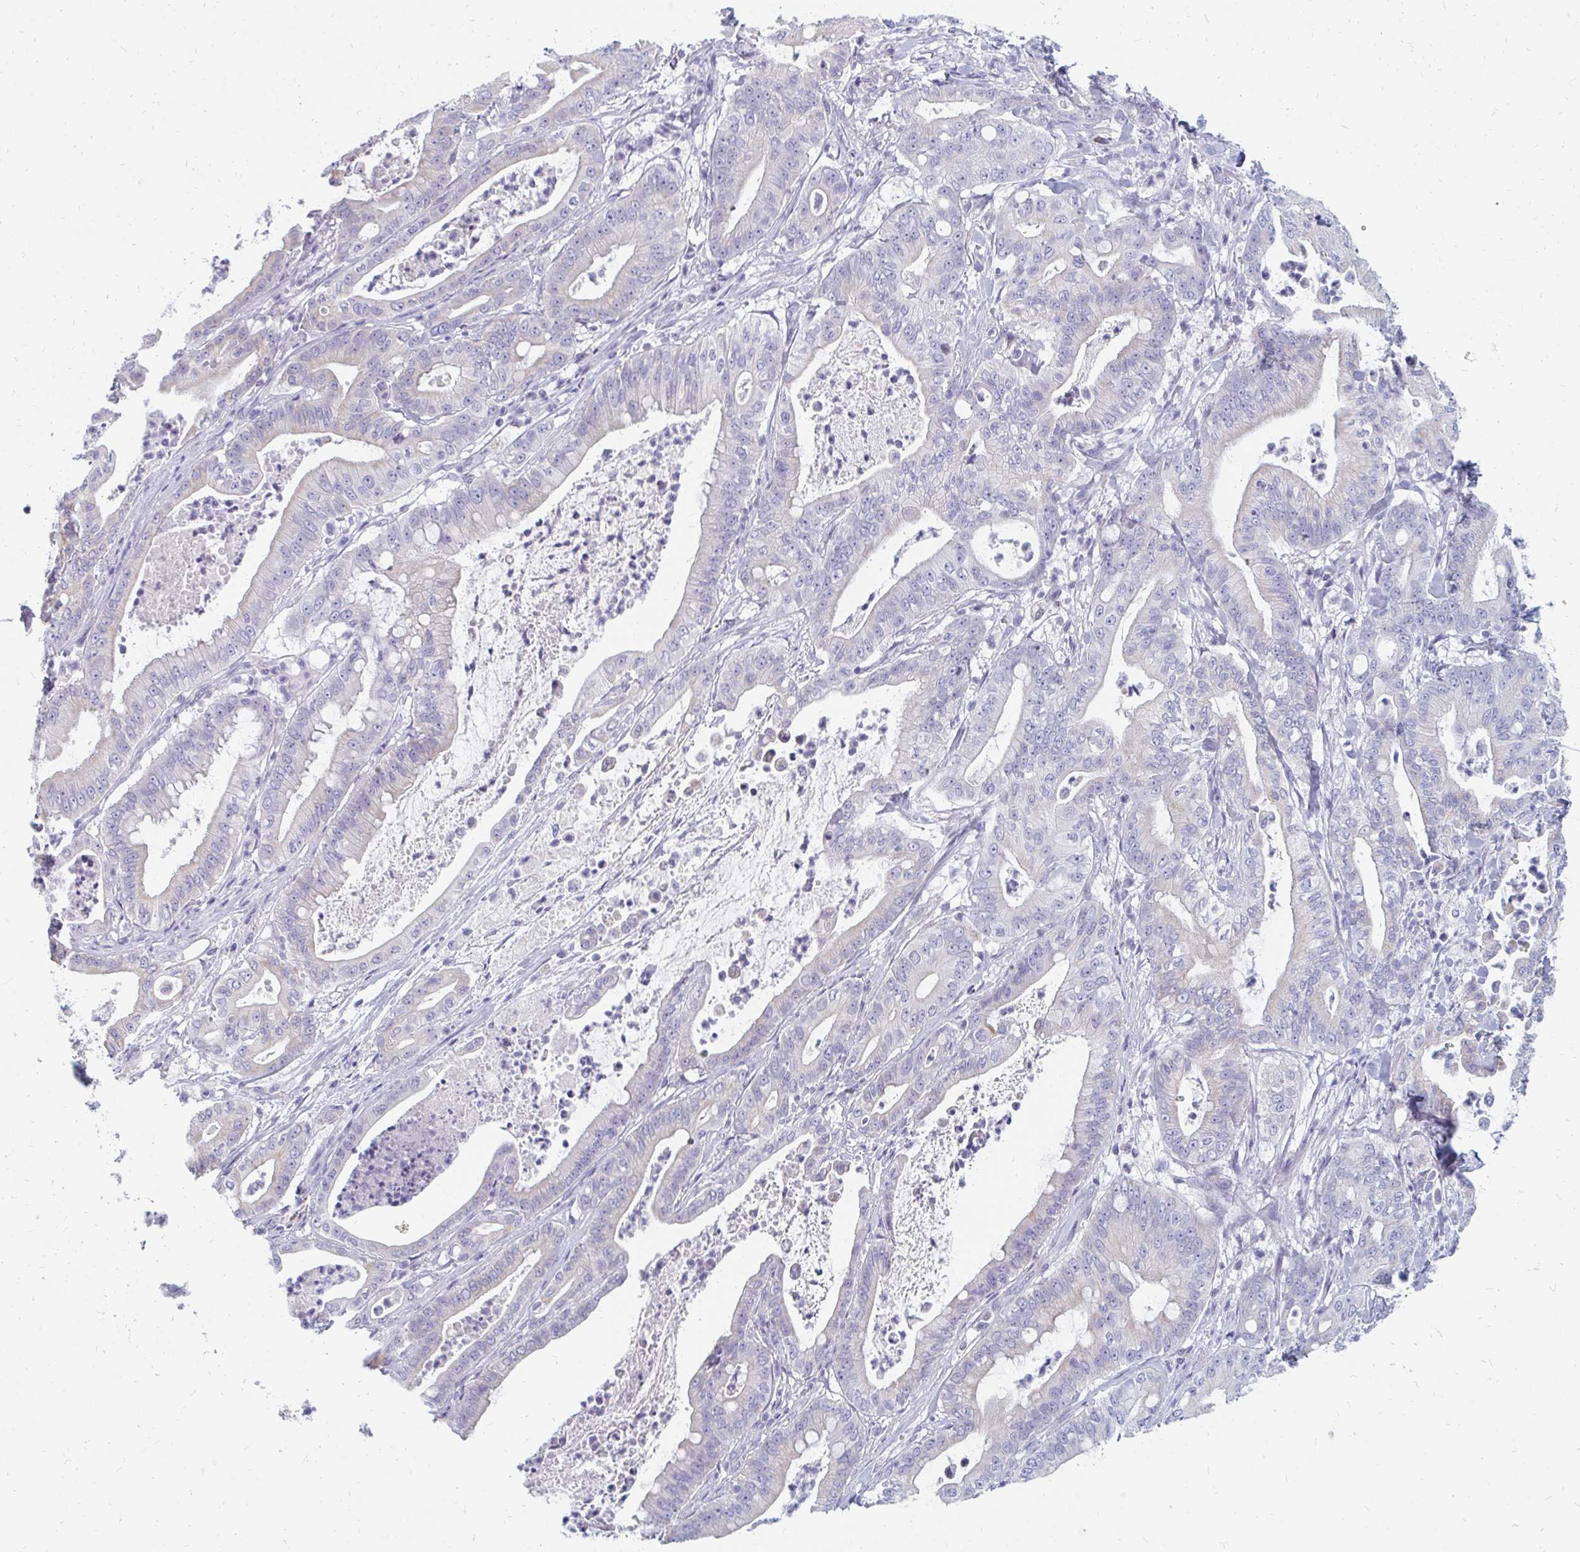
{"staining": {"intensity": "negative", "quantity": "none", "location": "none"}, "tissue": "pancreatic cancer", "cell_type": "Tumor cells", "image_type": "cancer", "snomed": [{"axis": "morphology", "description": "Adenocarcinoma, NOS"}, {"axis": "topography", "description": "Pancreas"}], "caption": "IHC histopathology image of pancreatic cancer (adenocarcinoma) stained for a protein (brown), which displays no staining in tumor cells.", "gene": "OR10V1", "patient": {"sex": "male", "age": 71}}